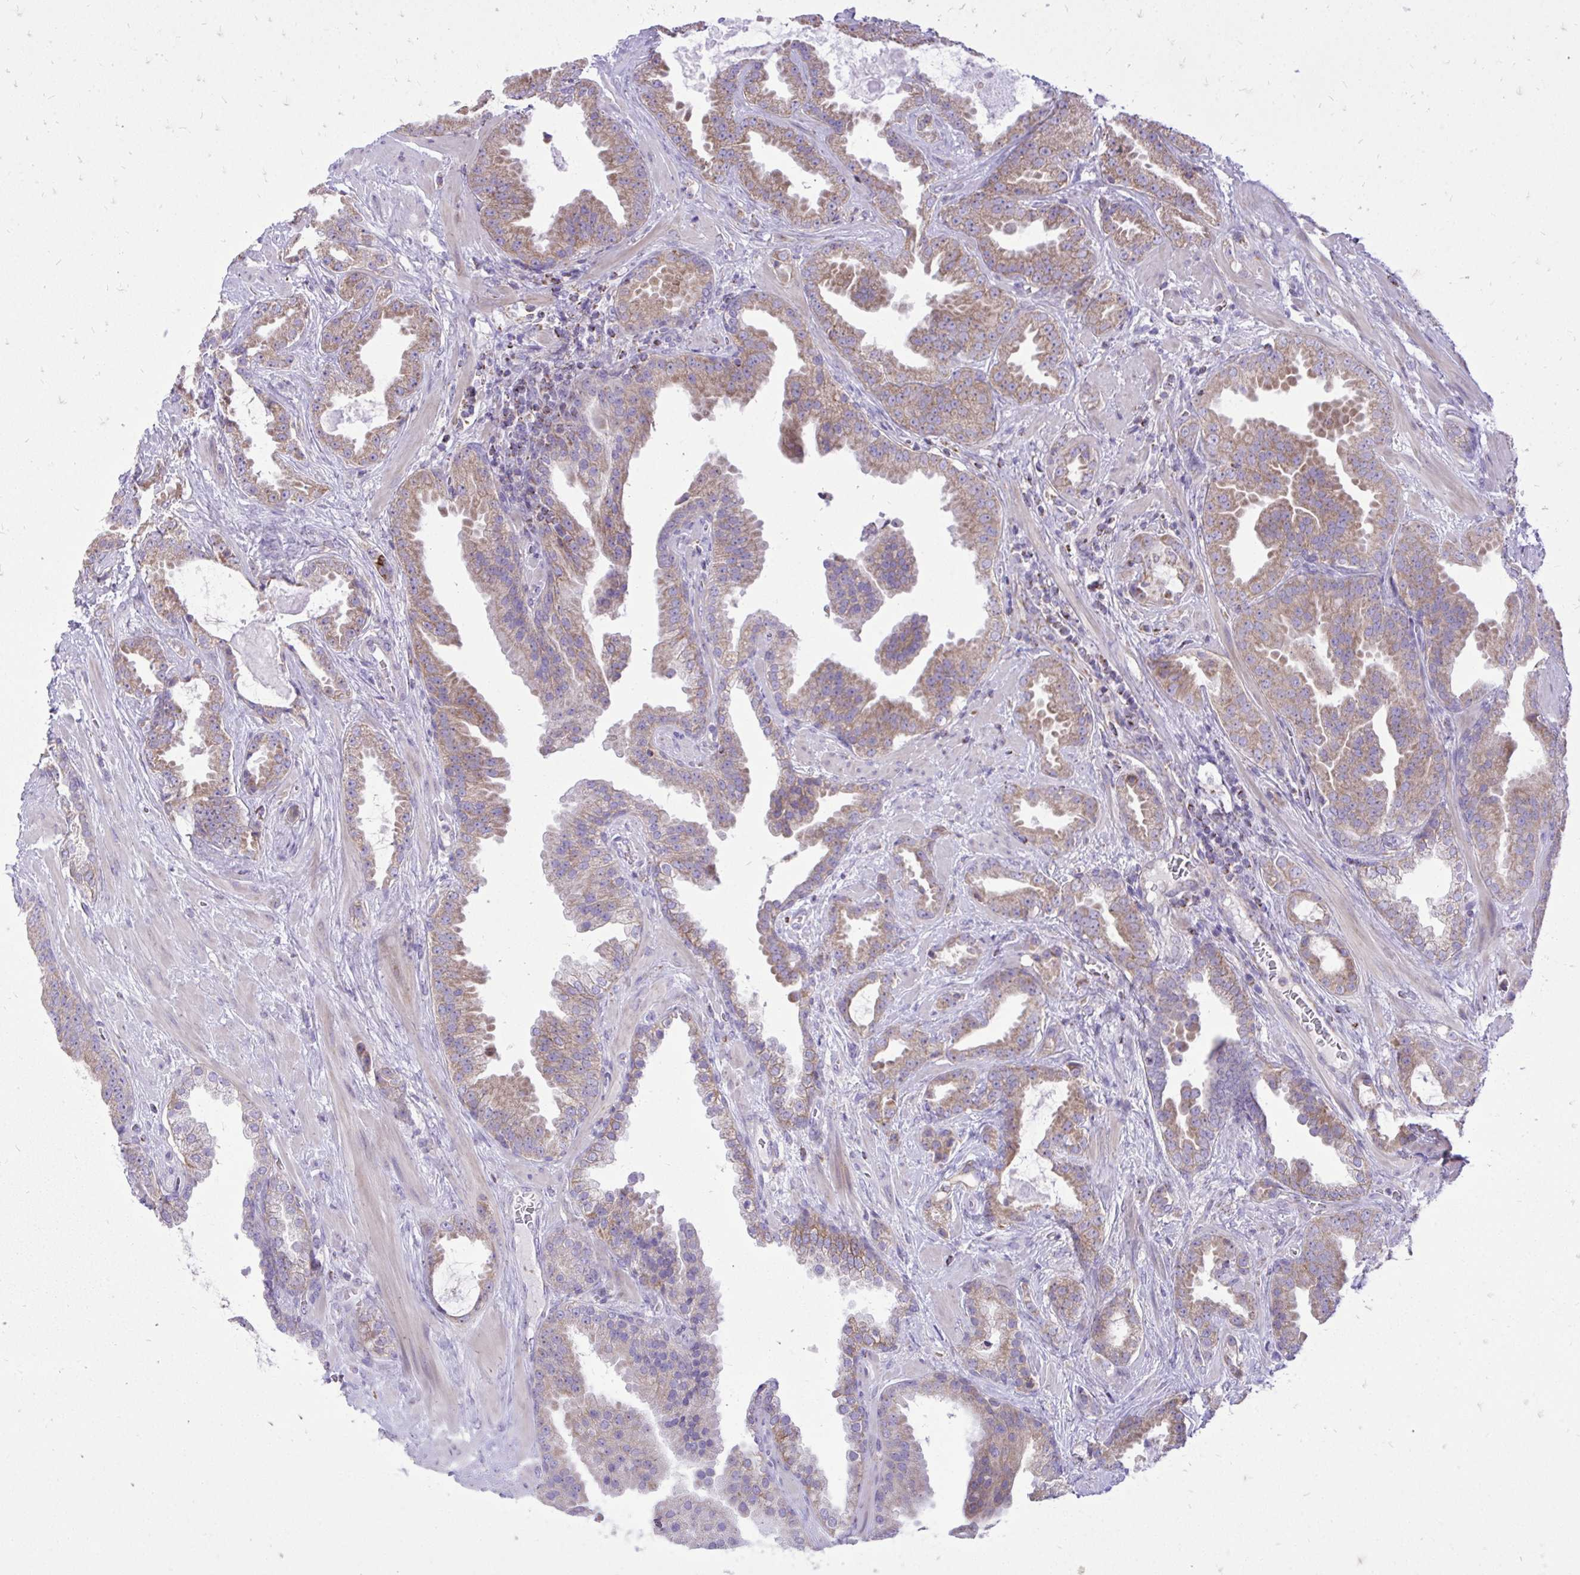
{"staining": {"intensity": "weak", "quantity": ">75%", "location": "cytoplasmic/membranous"}, "tissue": "prostate cancer", "cell_type": "Tumor cells", "image_type": "cancer", "snomed": [{"axis": "morphology", "description": "Adenocarcinoma, Low grade"}, {"axis": "topography", "description": "Prostate"}], "caption": "Weak cytoplasmic/membranous staining for a protein is present in about >75% of tumor cells of prostate cancer (adenocarcinoma (low-grade)) using immunohistochemistry (IHC).", "gene": "SPTBN2", "patient": {"sex": "male", "age": 62}}